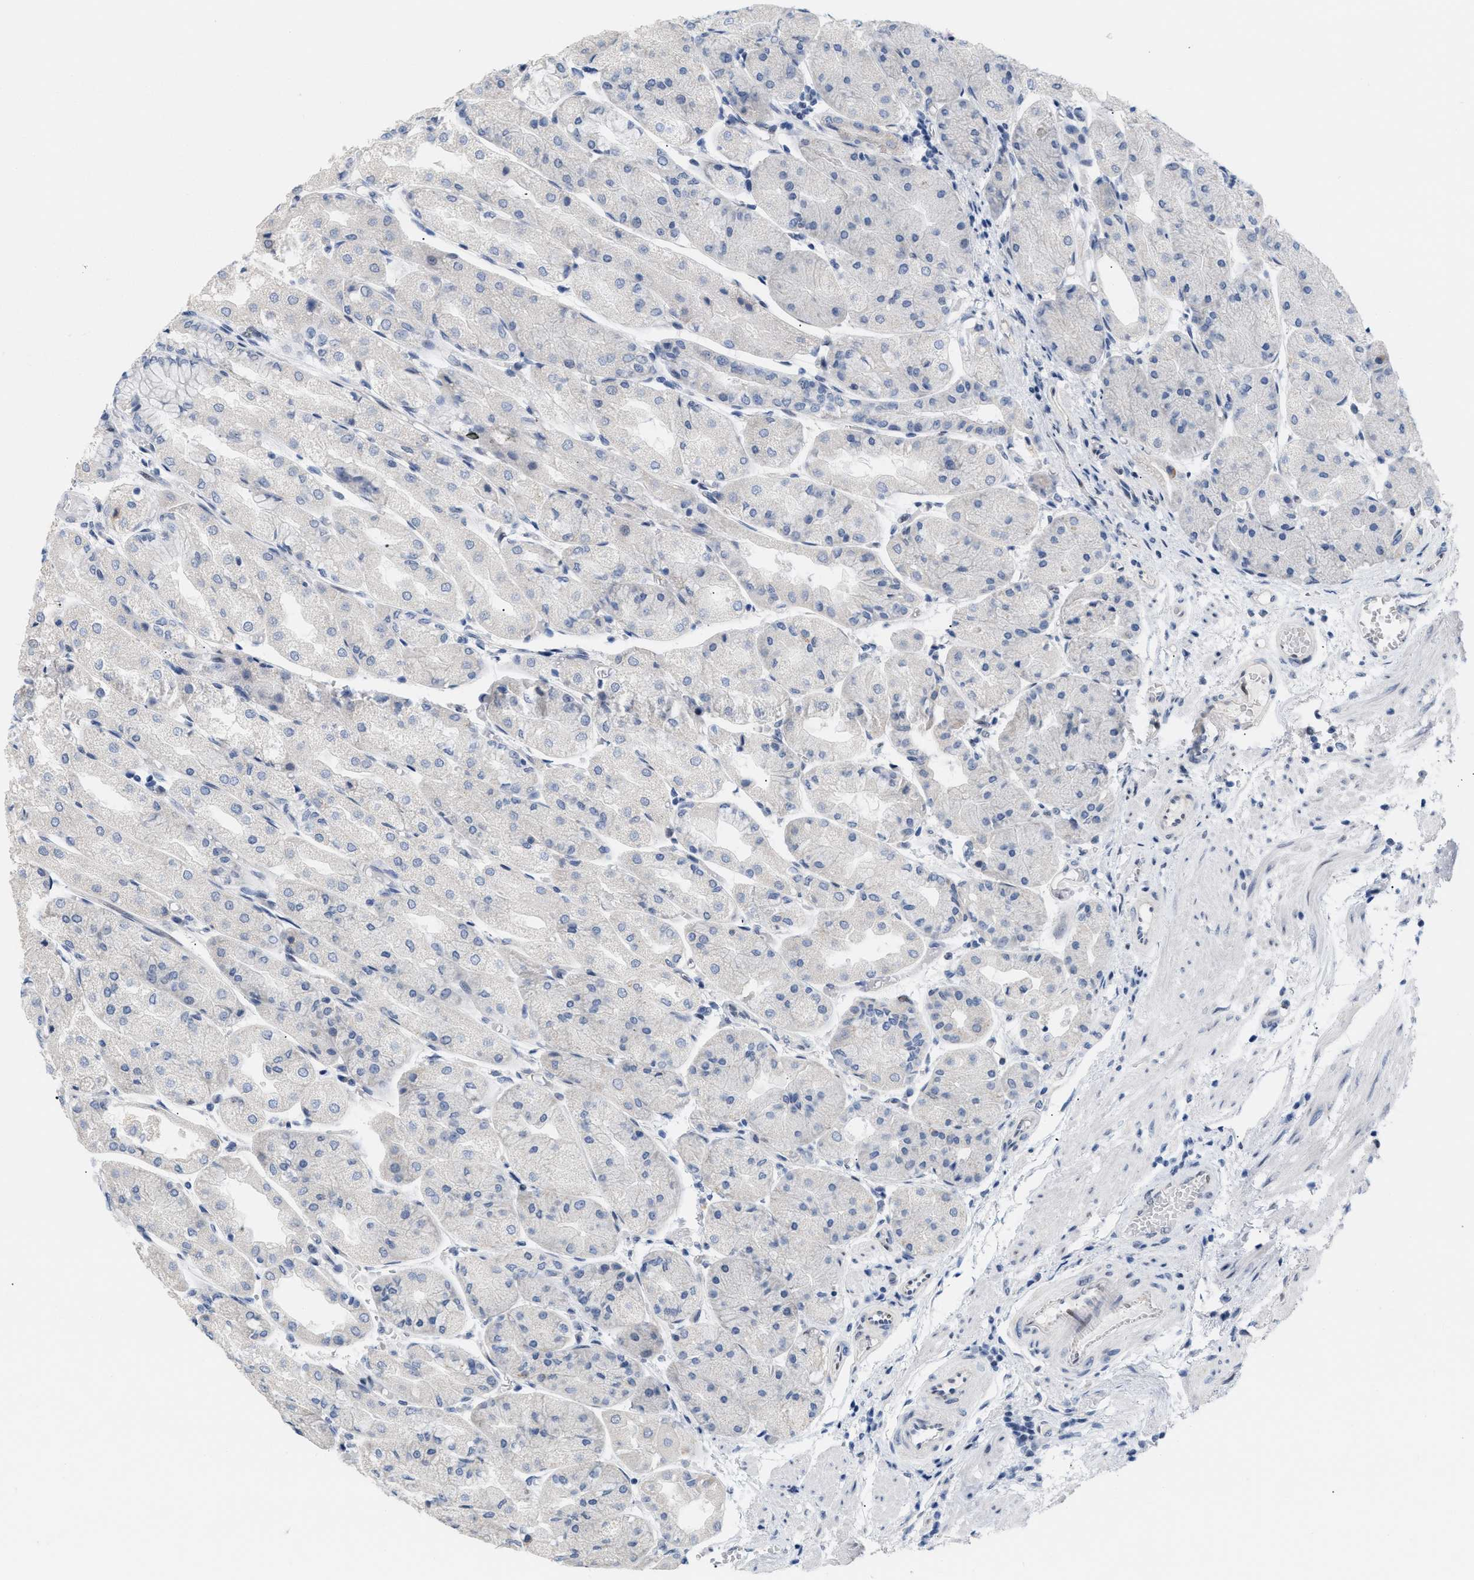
{"staining": {"intensity": "strong", "quantity": "<25%", "location": "nuclear"}, "tissue": "stomach", "cell_type": "Glandular cells", "image_type": "normal", "snomed": [{"axis": "morphology", "description": "Normal tissue, NOS"}, {"axis": "topography", "description": "Stomach, upper"}], "caption": "Brown immunohistochemical staining in benign human stomach displays strong nuclear expression in about <25% of glandular cells.", "gene": "PPARD", "patient": {"sex": "male", "age": 72}}